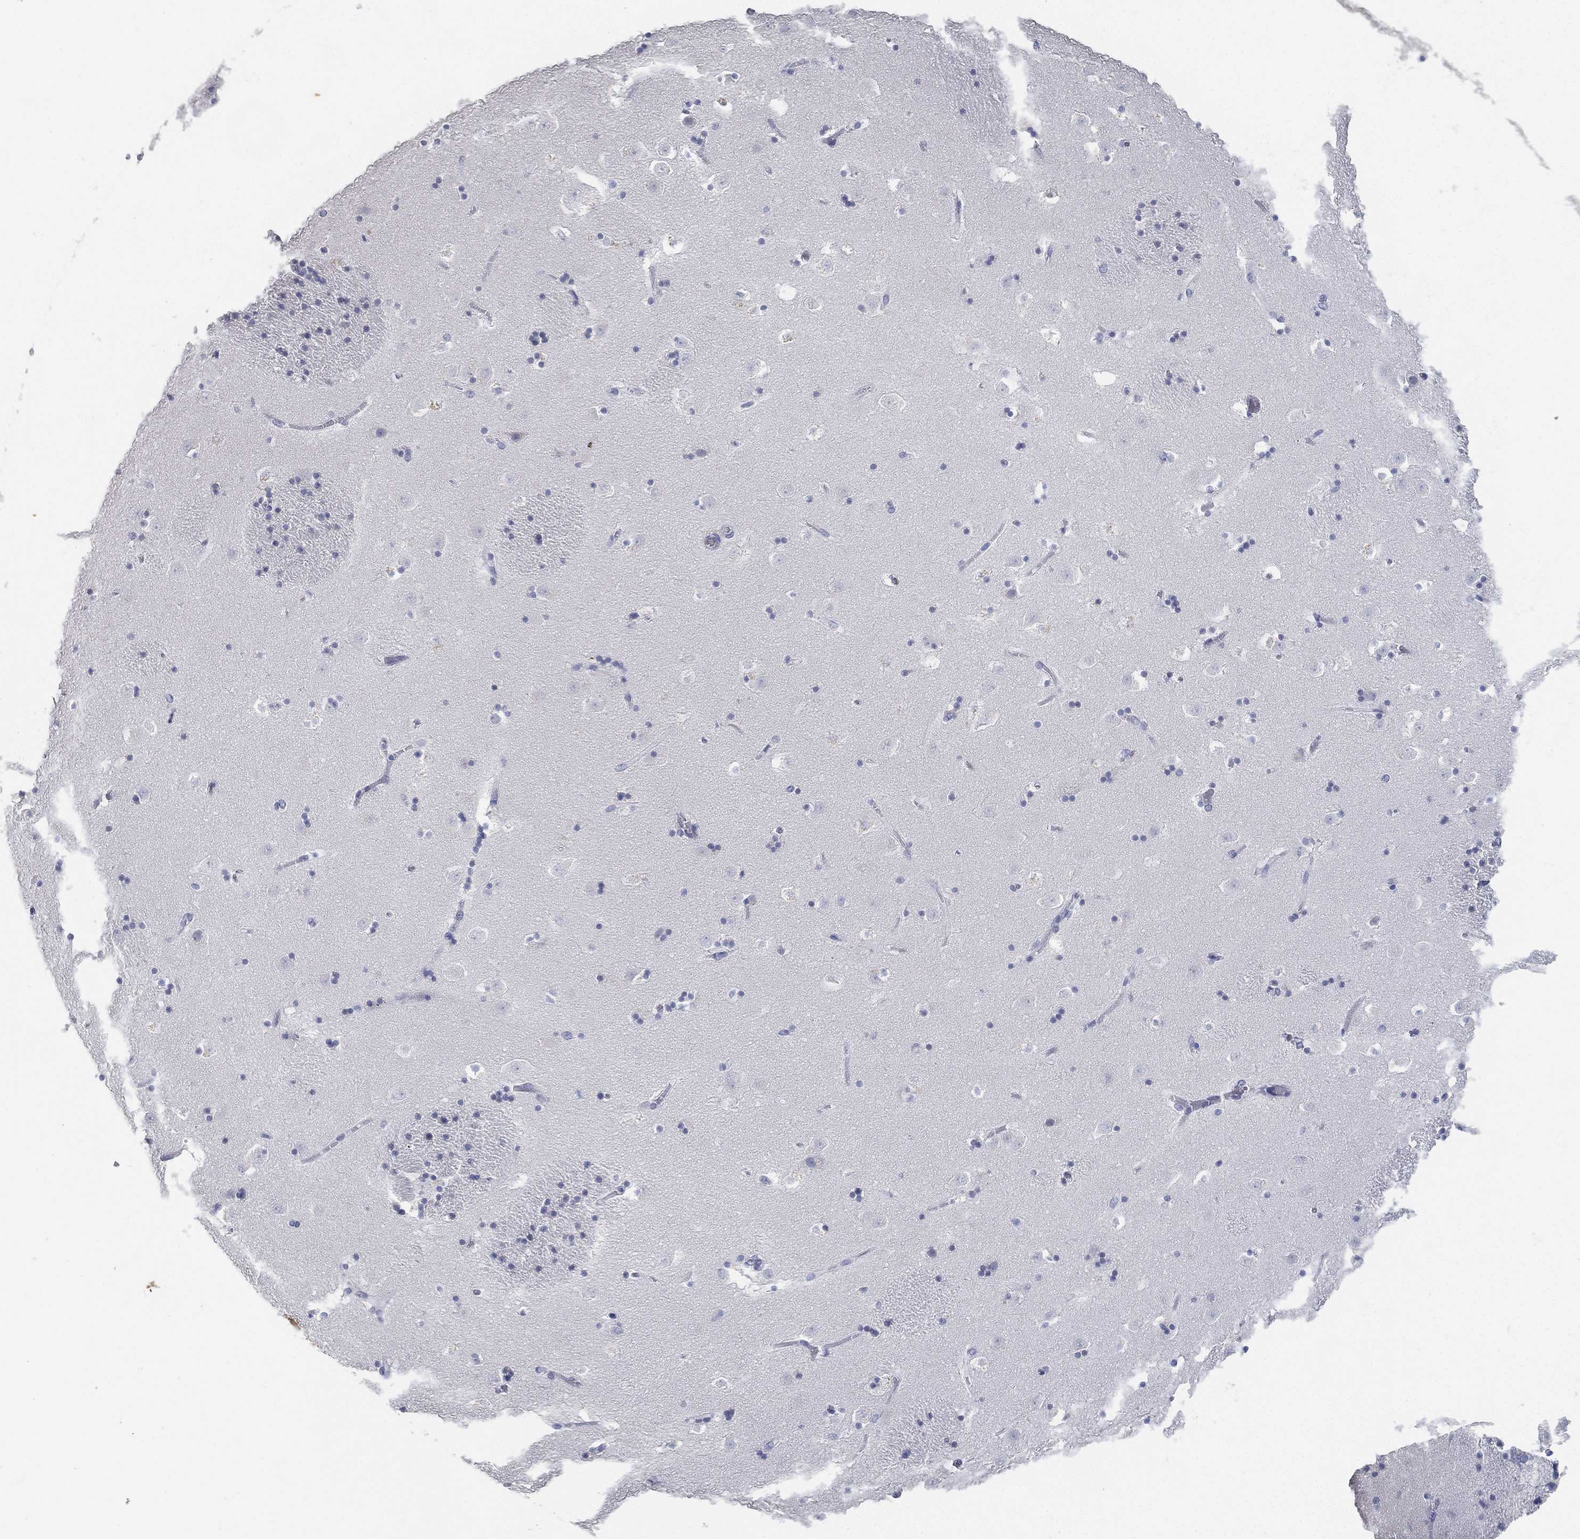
{"staining": {"intensity": "negative", "quantity": "none", "location": "none"}, "tissue": "caudate", "cell_type": "Glial cells", "image_type": "normal", "snomed": [{"axis": "morphology", "description": "Normal tissue, NOS"}, {"axis": "topography", "description": "Lateral ventricle wall"}], "caption": "This image is of normal caudate stained with immunohistochemistry (IHC) to label a protein in brown with the nuclei are counter-stained blue. There is no expression in glial cells.", "gene": "FAM187B", "patient": {"sex": "female", "age": 42}}